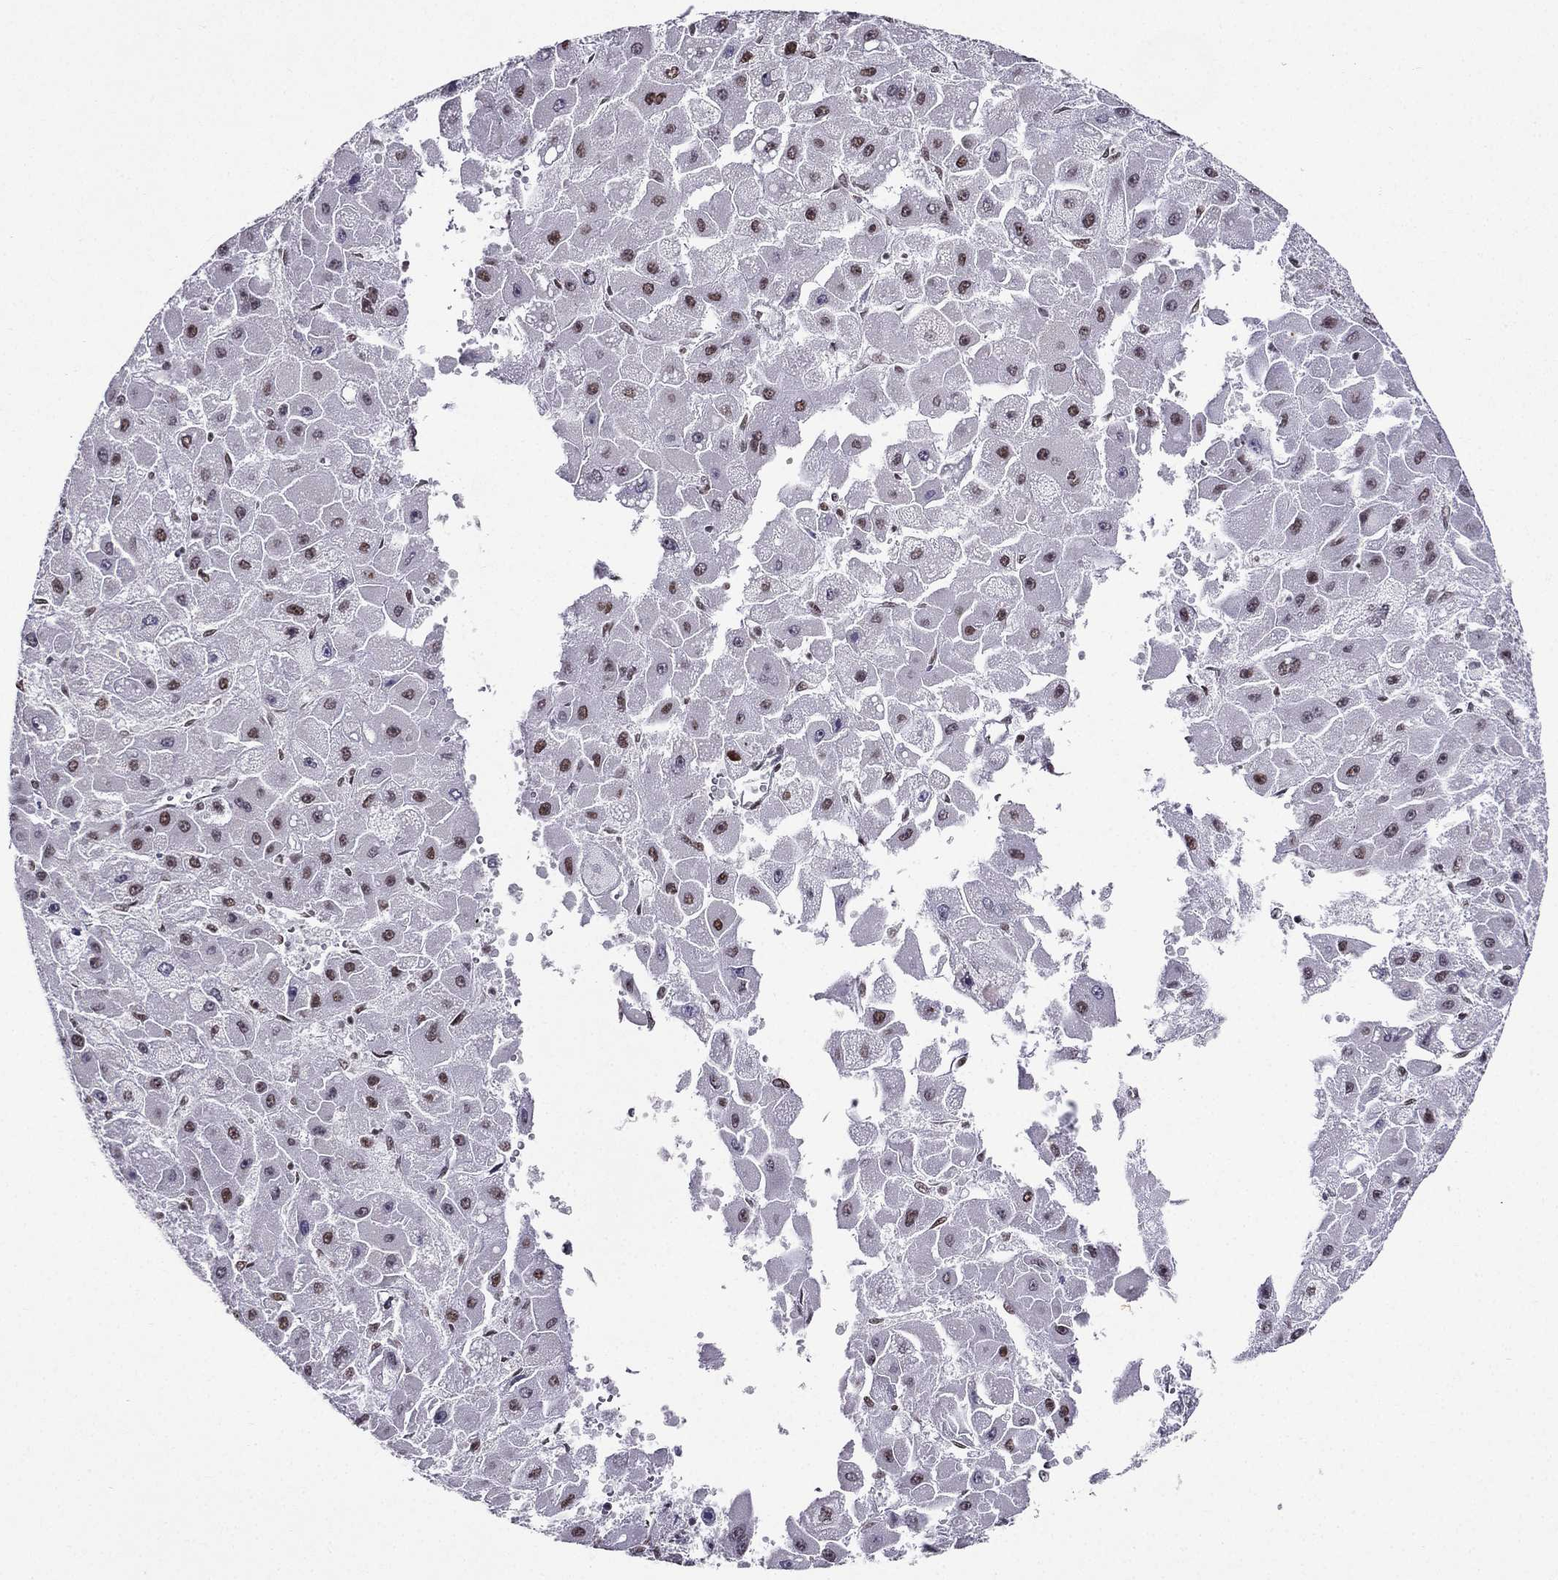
{"staining": {"intensity": "moderate", "quantity": "25%-75%", "location": "nuclear"}, "tissue": "liver cancer", "cell_type": "Tumor cells", "image_type": "cancer", "snomed": [{"axis": "morphology", "description": "Carcinoma, Hepatocellular, NOS"}, {"axis": "topography", "description": "Liver"}], "caption": "The micrograph displays staining of liver hepatocellular carcinoma, revealing moderate nuclear protein expression (brown color) within tumor cells. (brown staining indicates protein expression, while blue staining denotes nuclei).", "gene": "ZNF420", "patient": {"sex": "female", "age": 25}}